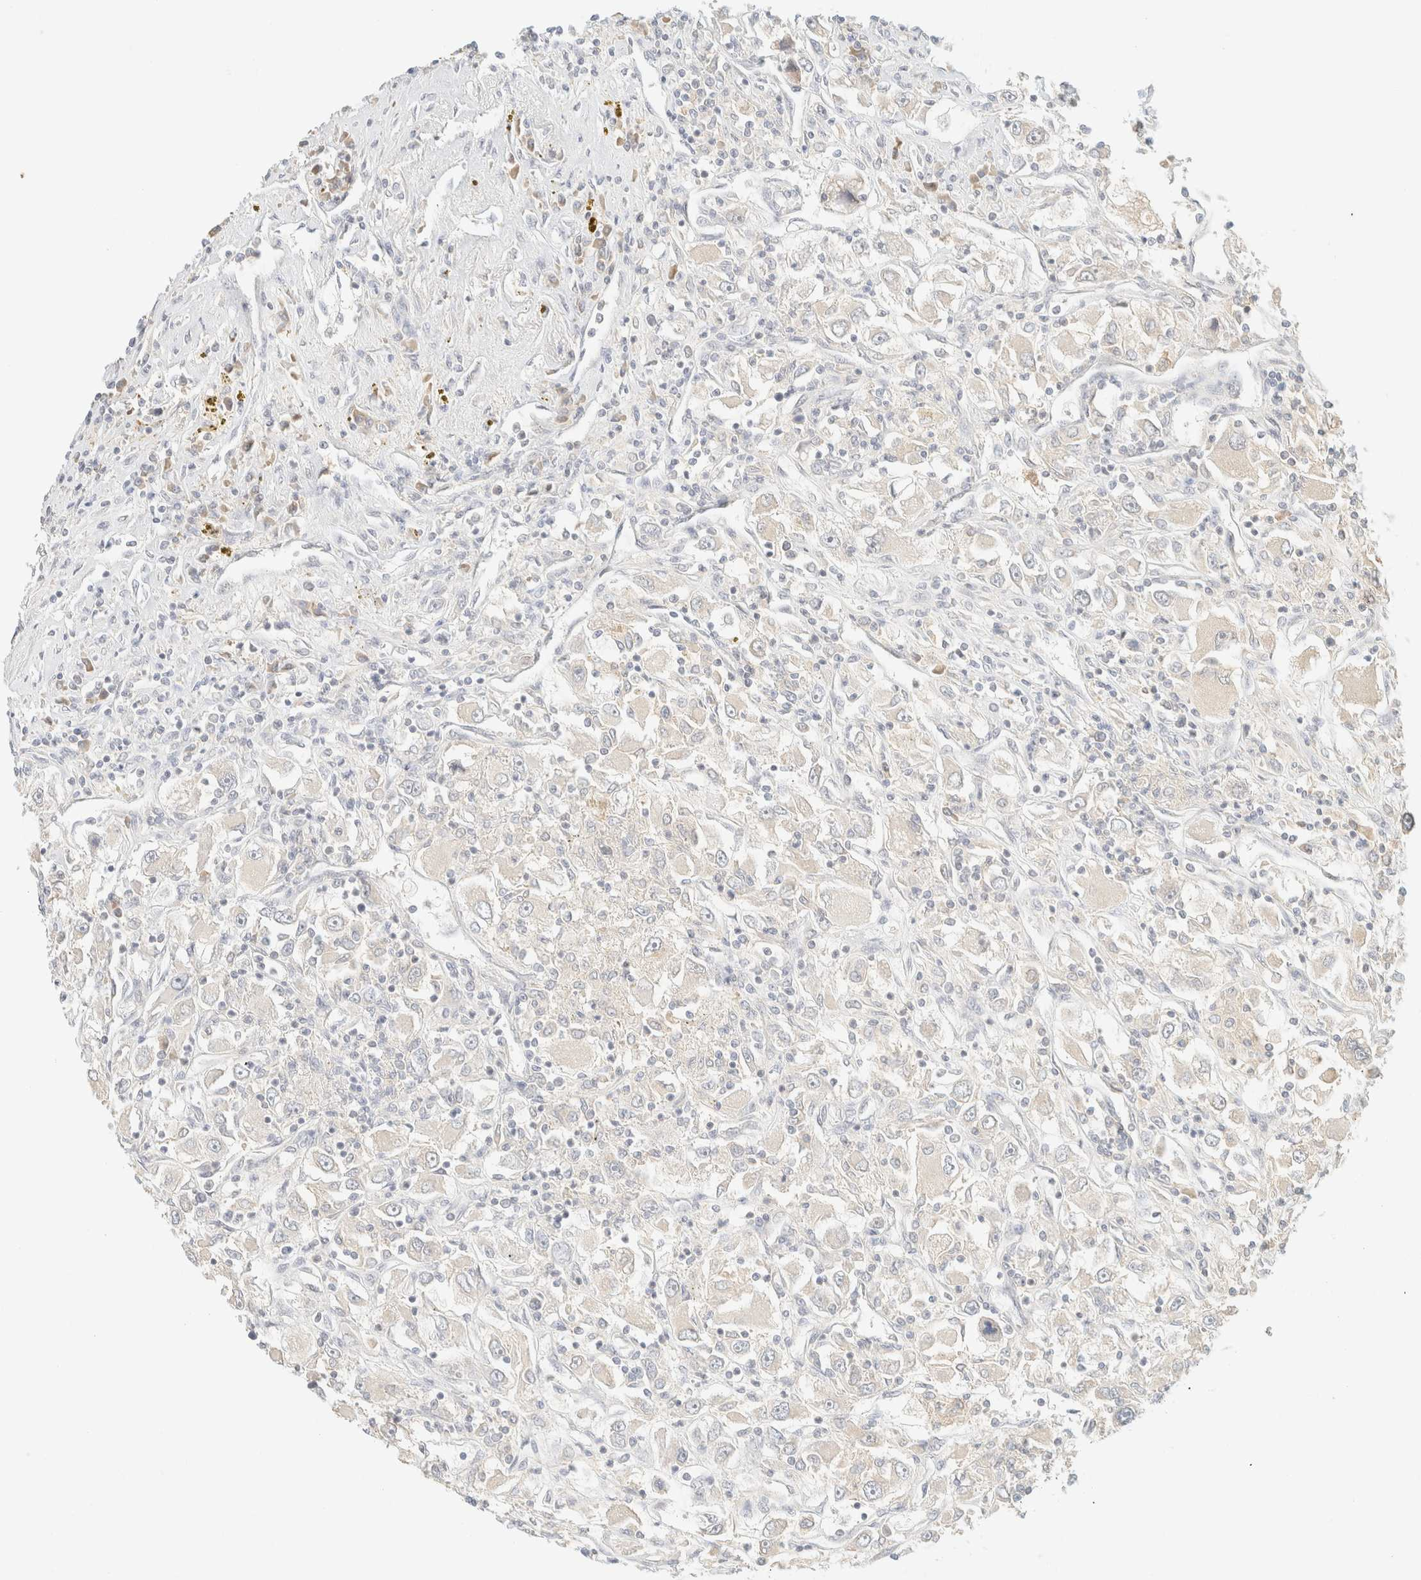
{"staining": {"intensity": "negative", "quantity": "none", "location": "none"}, "tissue": "renal cancer", "cell_type": "Tumor cells", "image_type": "cancer", "snomed": [{"axis": "morphology", "description": "Adenocarcinoma, NOS"}, {"axis": "topography", "description": "Kidney"}], "caption": "The histopathology image reveals no staining of tumor cells in renal adenocarcinoma.", "gene": "TIMD4", "patient": {"sex": "female", "age": 52}}